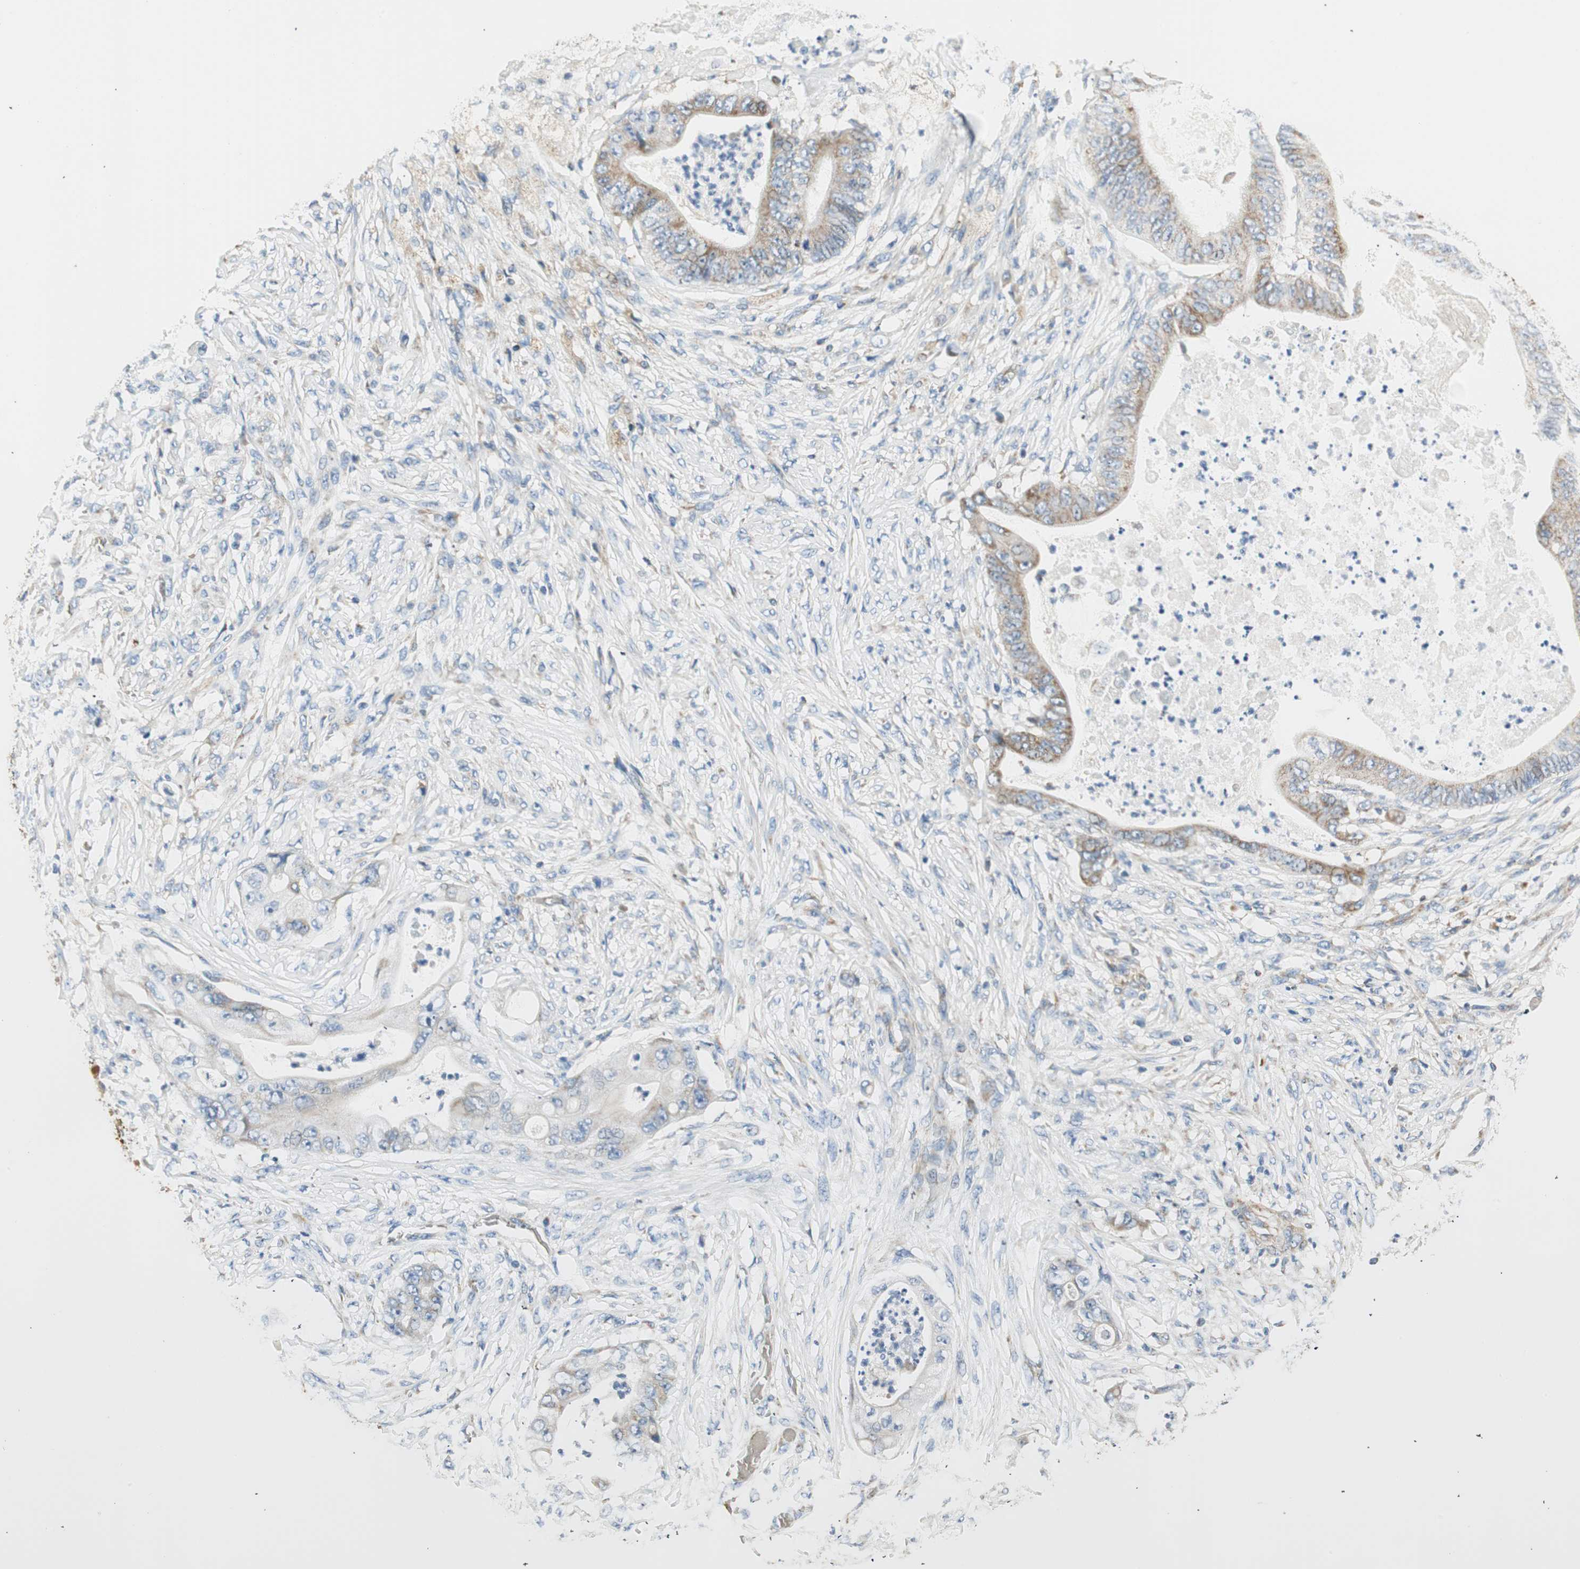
{"staining": {"intensity": "weak", "quantity": "25%-75%", "location": "cytoplasmic/membranous"}, "tissue": "stomach cancer", "cell_type": "Tumor cells", "image_type": "cancer", "snomed": [{"axis": "morphology", "description": "Adenocarcinoma, NOS"}, {"axis": "topography", "description": "Stomach"}], "caption": "Adenocarcinoma (stomach) was stained to show a protein in brown. There is low levels of weak cytoplasmic/membranous expression in about 25%-75% of tumor cells.", "gene": "RORB", "patient": {"sex": "female", "age": 73}}